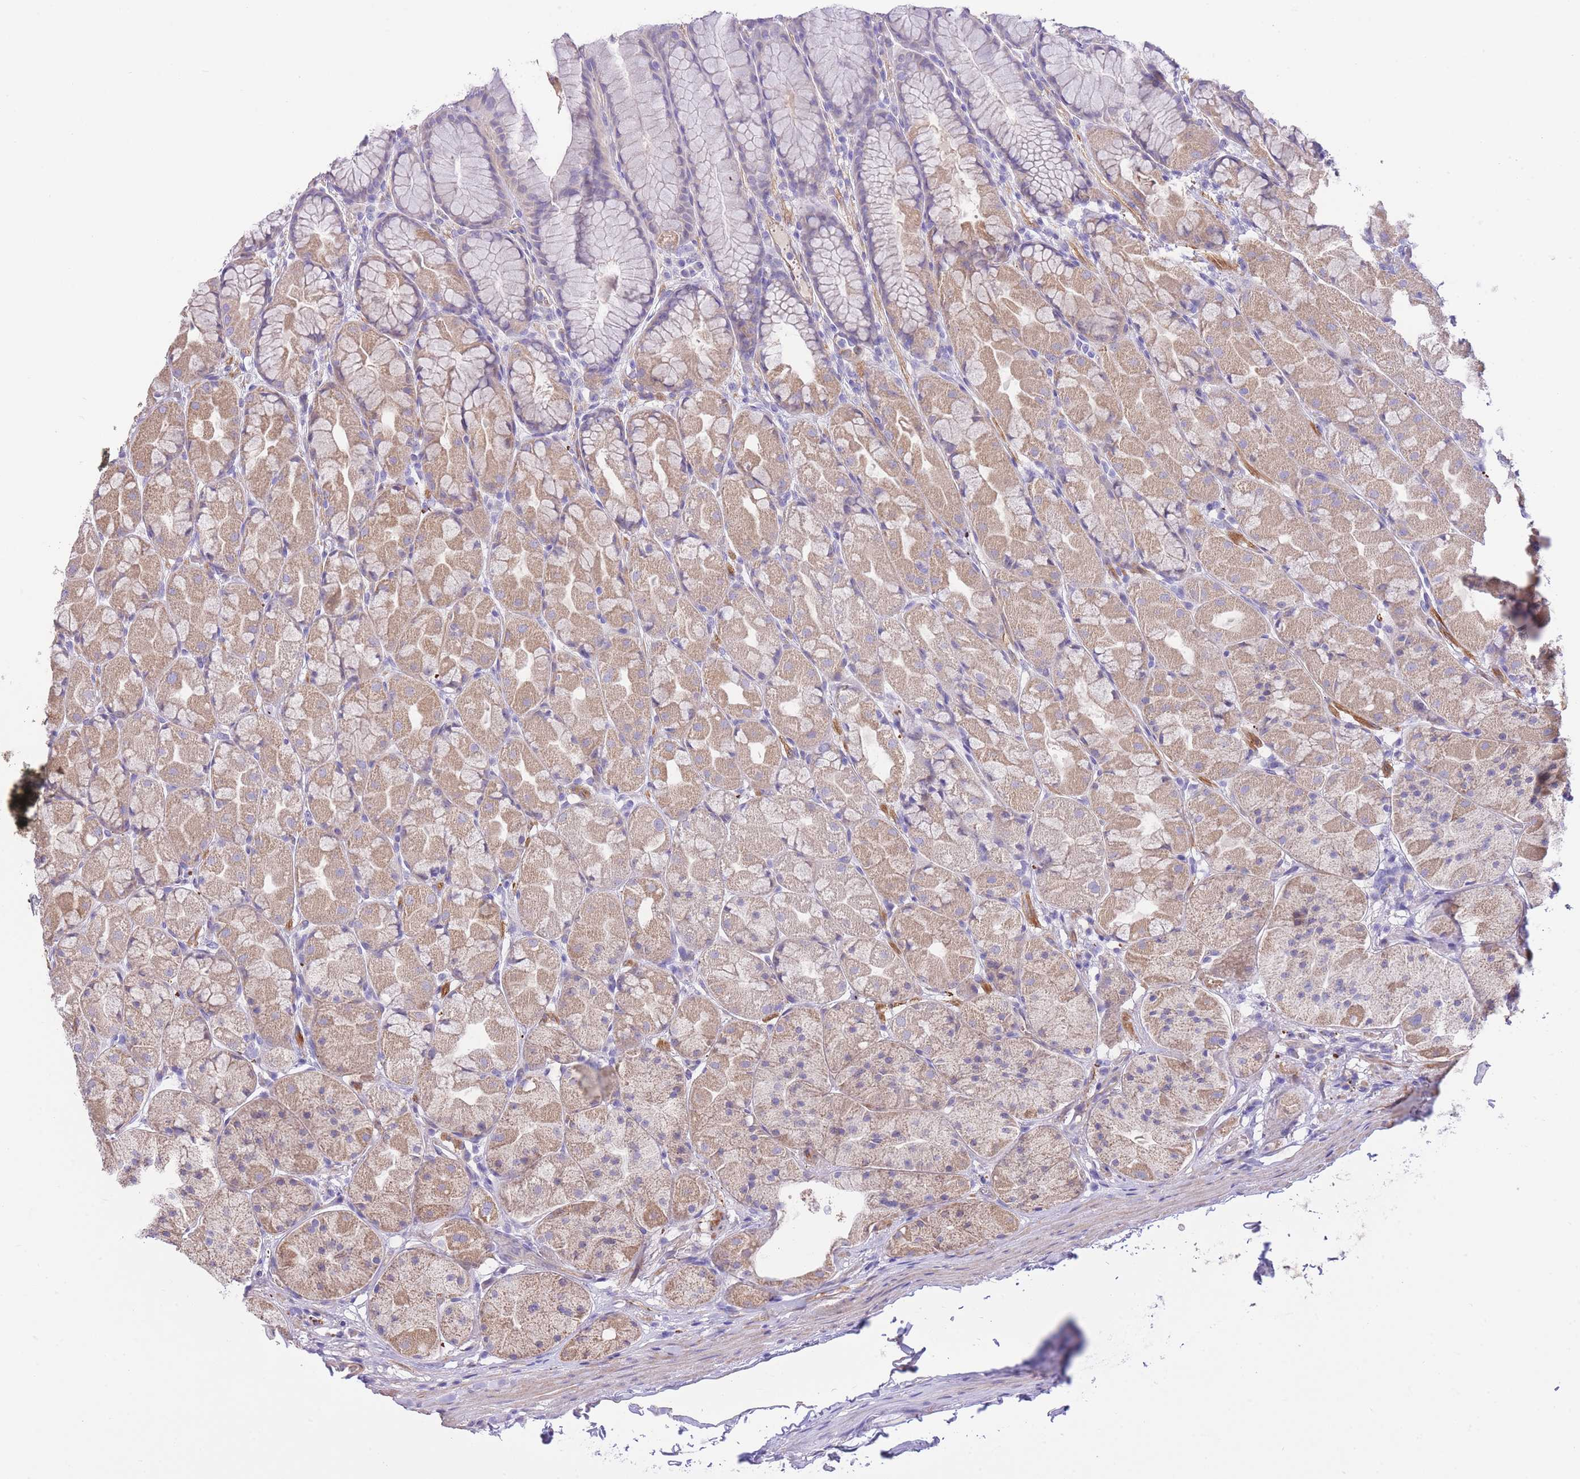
{"staining": {"intensity": "moderate", "quantity": "25%-75%", "location": "cytoplasmic/membranous"}, "tissue": "stomach", "cell_type": "Glandular cells", "image_type": "normal", "snomed": [{"axis": "morphology", "description": "Normal tissue, NOS"}, {"axis": "topography", "description": "Stomach"}], "caption": "Moderate cytoplasmic/membranous protein expression is present in about 25%-75% of glandular cells in stomach. (DAB IHC with brightfield microscopy, high magnification).", "gene": "PGM1", "patient": {"sex": "male", "age": 57}}